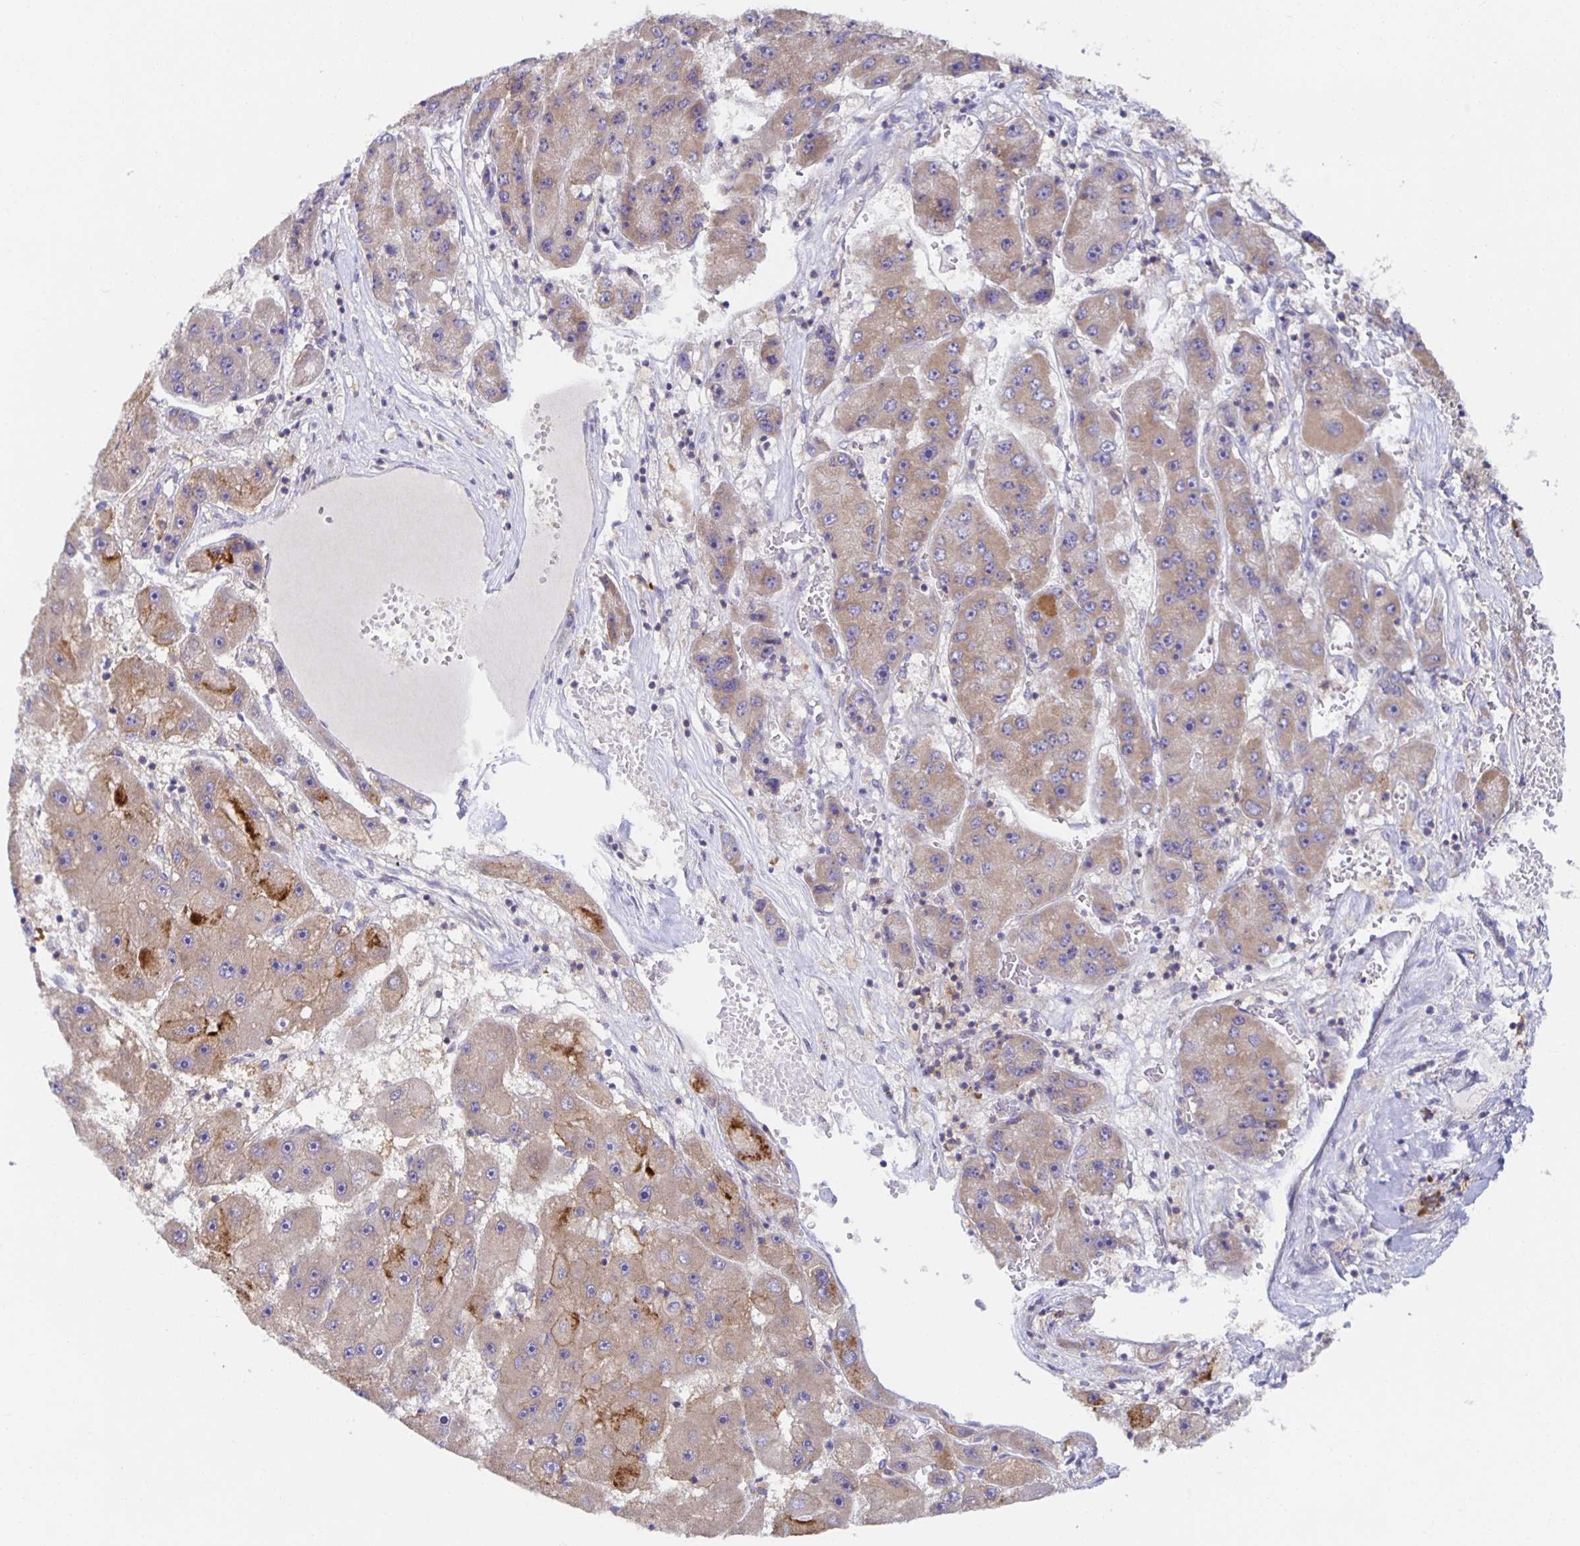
{"staining": {"intensity": "weak", "quantity": "25%-75%", "location": "cytoplasmic/membranous"}, "tissue": "liver cancer", "cell_type": "Tumor cells", "image_type": "cancer", "snomed": [{"axis": "morphology", "description": "Carcinoma, Hepatocellular, NOS"}, {"axis": "topography", "description": "Liver"}], "caption": "This is a micrograph of IHC staining of hepatocellular carcinoma (liver), which shows weak expression in the cytoplasmic/membranous of tumor cells.", "gene": "BAD", "patient": {"sex": "female", "age": 61}}